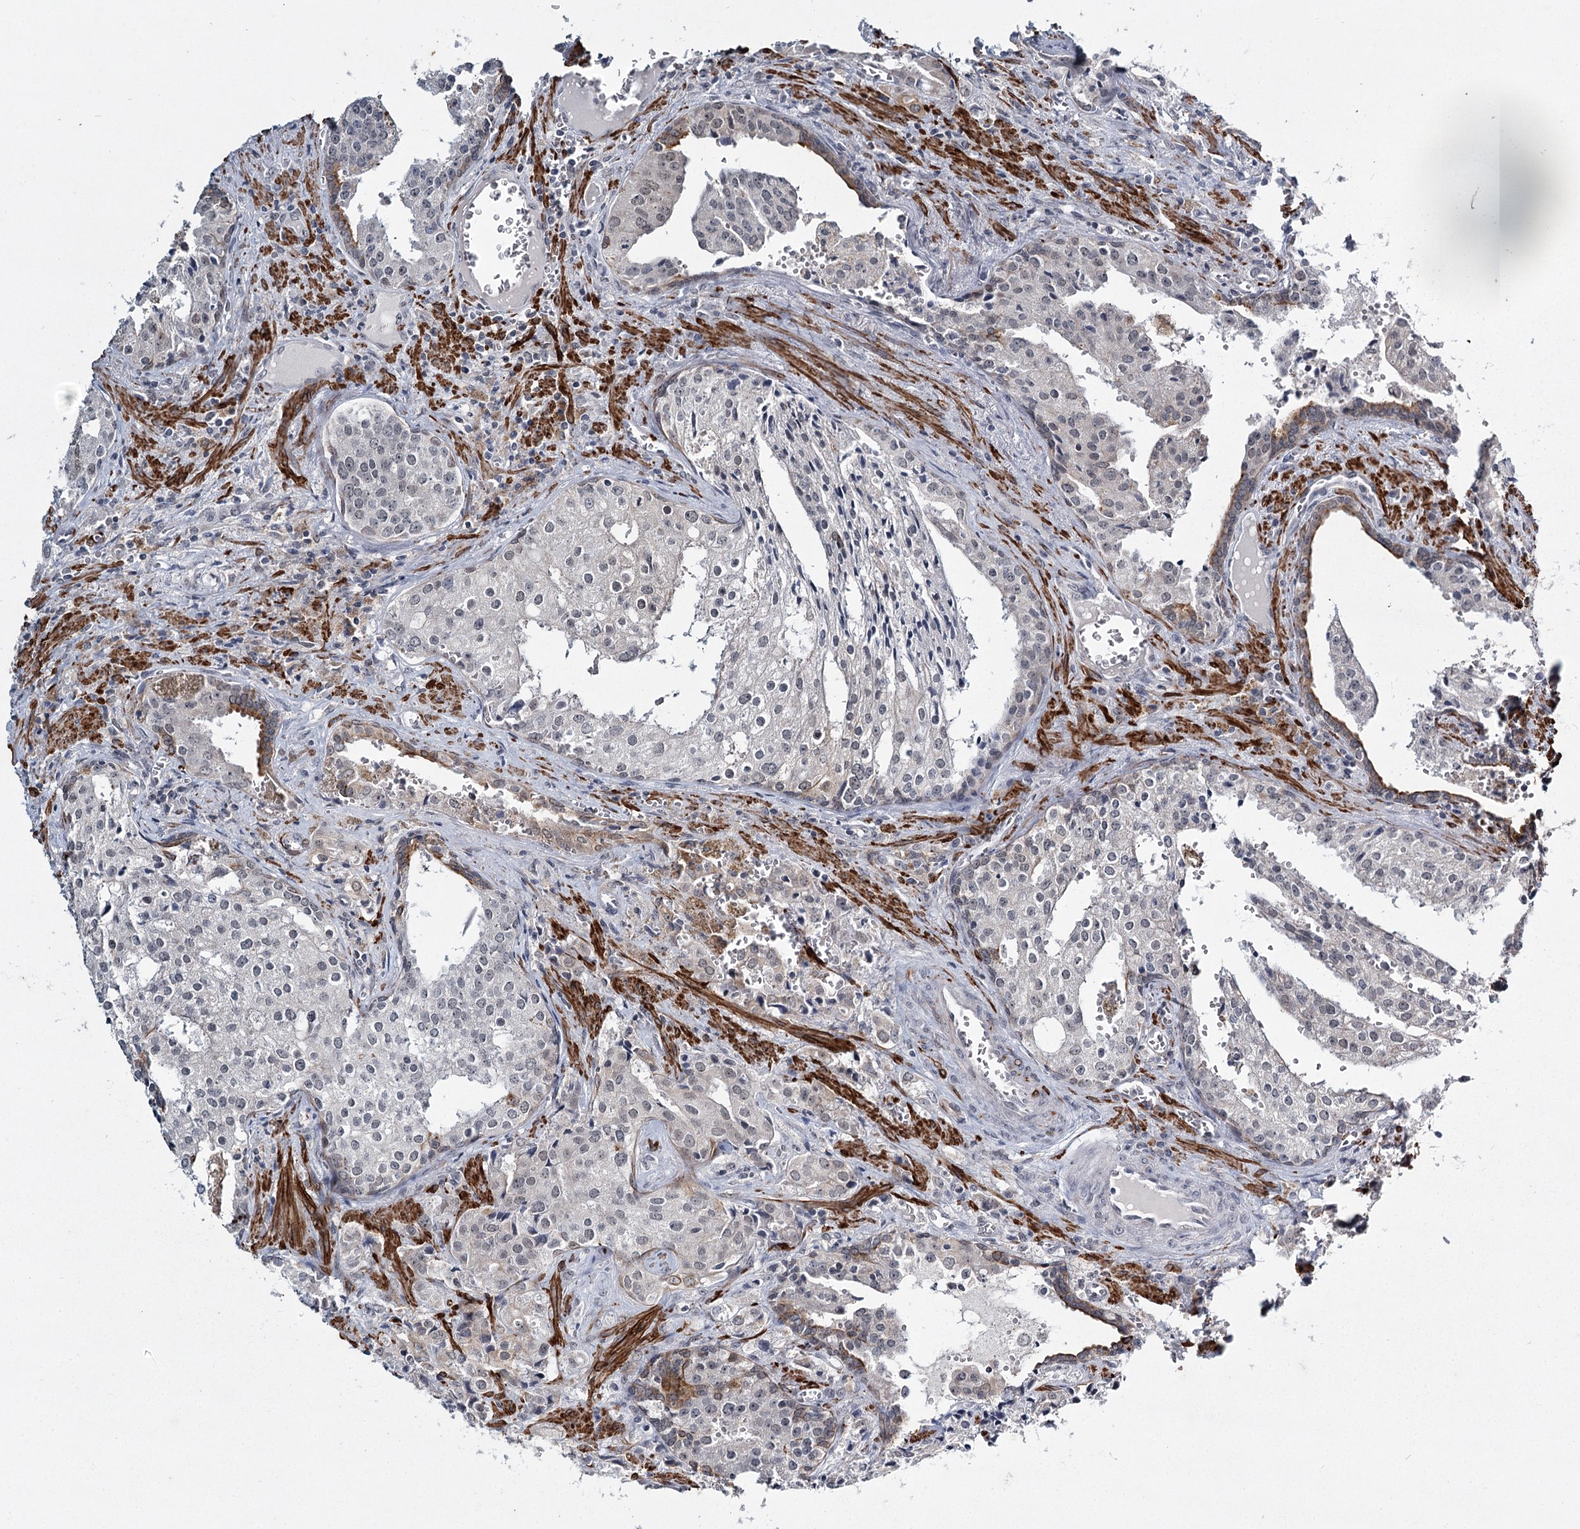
{"staining": {"intensity": "negative", "quantity": "none", "location": "none"}, "tissue": "prostate cancer", "cell_type": "Tumor cells", "image_type": "cancer", "snomed": [{"axis": "morphology", "description": "Adenocarcinoma, High grade"}, {"axis": "topography", "description": "Prostate"}], "caption": "Prostate cancer stained for a protein using immunohistochemistry reveals no staining tumor cells.", "gene": "TMEM70", "patient": {"sex": "male", "age": 68}}